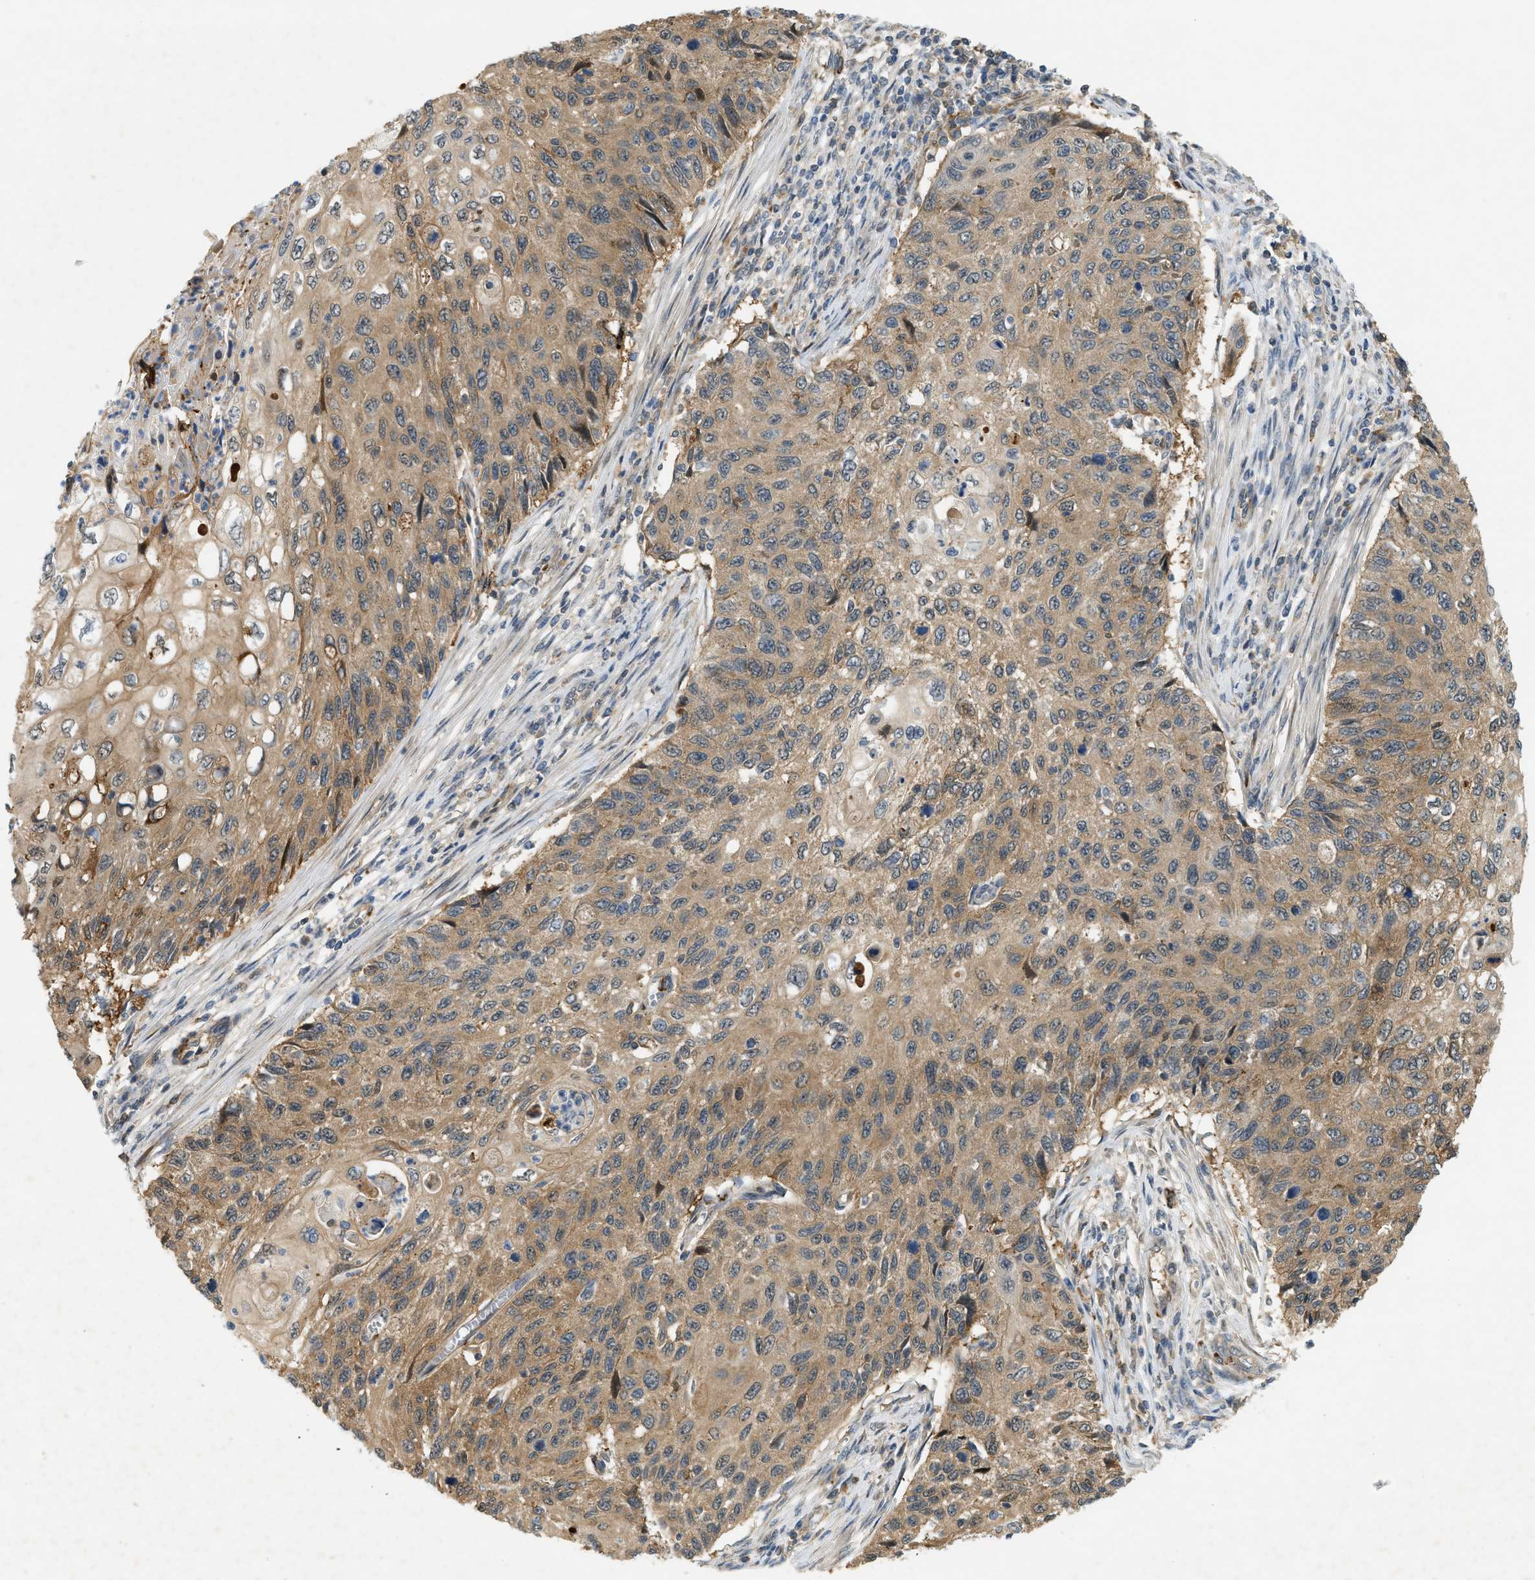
{"staining": {"intensity": "moderate", "quantity": ">75%", "location": "cytoplasmic/membranous"}, "tissue": "cervical cancer", "cell_type": "Tumor cells", "image_type": "cancer", "snomed": [{"axis": "morphology", "description": "Squamous cell carcinoma, NOS"}, {"axis": "topography", "description": "Cervix"}], "caption": "Cervical cancer (squamous cell carcinoma) stained with IHC reveals moderate cytoplasmic/membranous positivity in approximately >75% of tumor cells.", "gene": "PDCL3", "patient": {"sex": "female", "age": 70}}